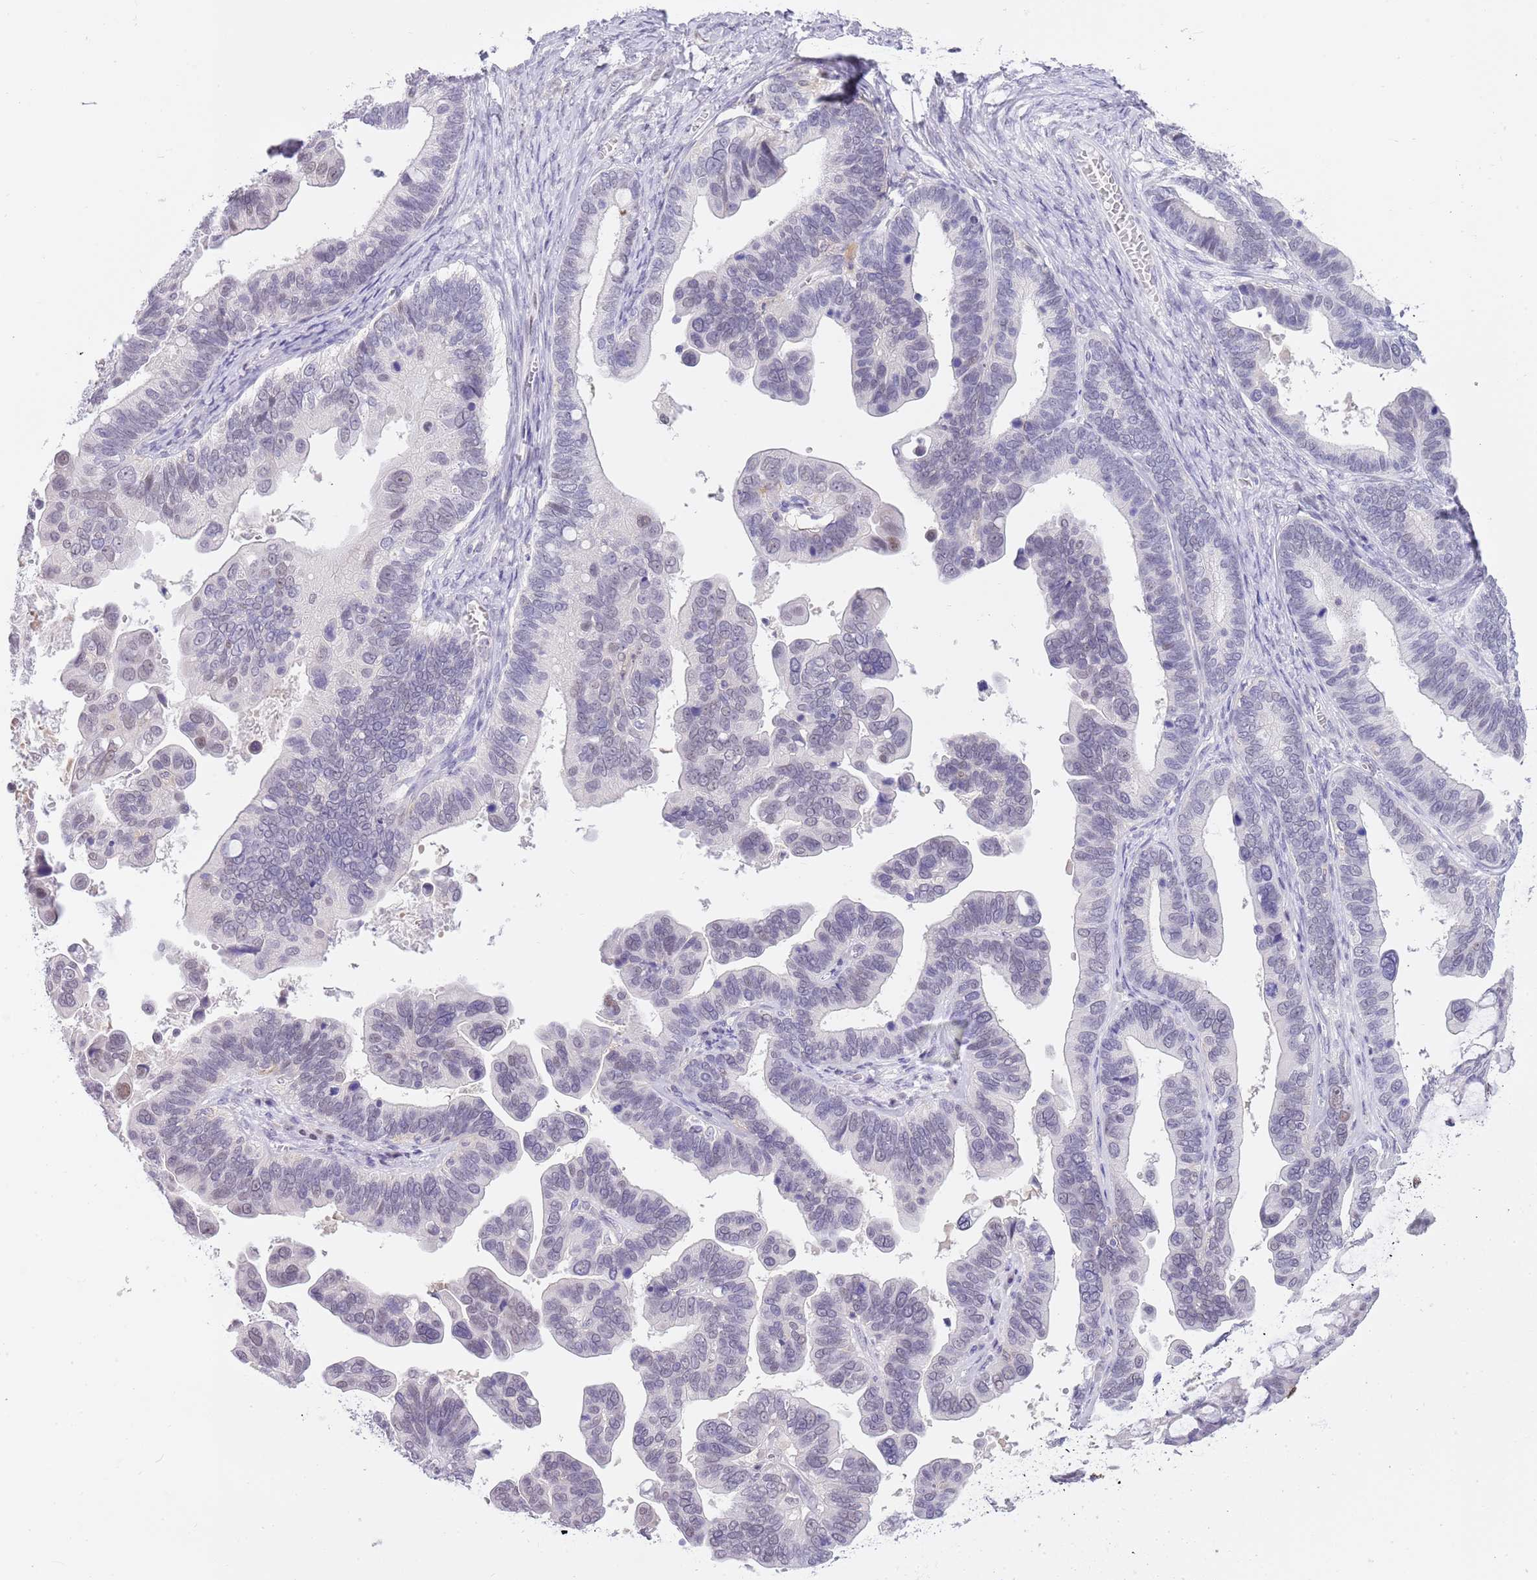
{"staining": {"intensity": "negative", "quantity": "none", "location": "none"}, "tissue": "ovarian cancer", "cell_type": "Tumor cells", "image_type": "cancer", "snomed": [{"axis": "morphology", "description": "Cystadenocarcinoma, serous, NOS"}, {"axis": "topography", "description": "Ovary"}], "caption": "Histopathology image shows no significant protein expression in tumor cells of ovarian cancer.", "gene": "PPP1R17", "patient": {"sex": "female", "age": 56}}